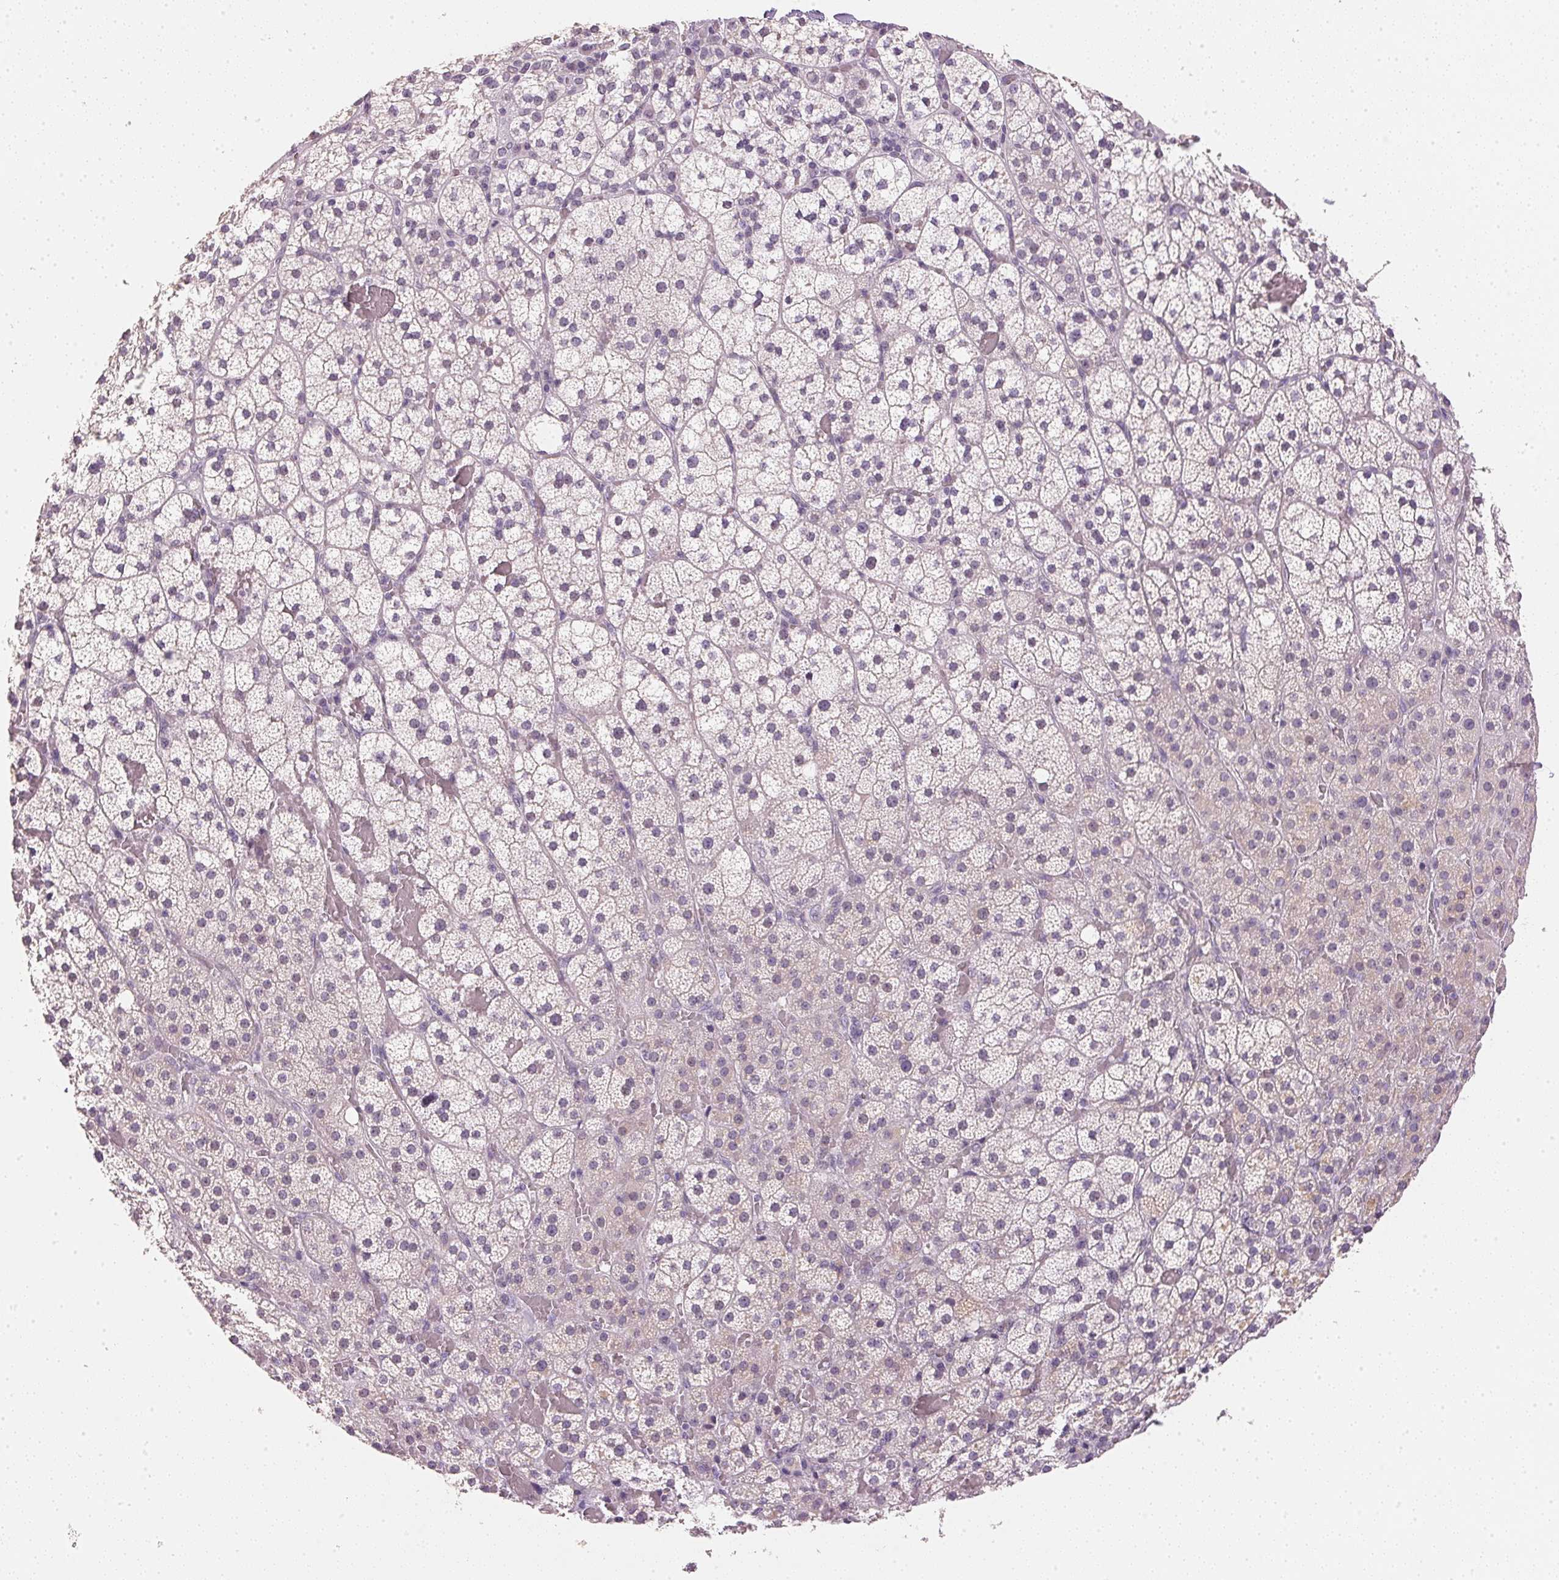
{"staining": {"intensity": "negative", "quantity": "none", "location": "none"}, "tissue": "adrenal gland", "cell_type": "Glandular cells", "image_type": "normal", "snomed": [{"axis": "morphology", "description": "Normal tissue, NOS"}, {"axis": "topography", "description": "Adrenal gland"}], "caption": "This is an immunohistochemistry (IHC) micrograph of unremarkable human adrenal gland. There is no staining in glandular cells.", "gene": "IGFBP1", "patient": {"sex": "male", "age": 53}}